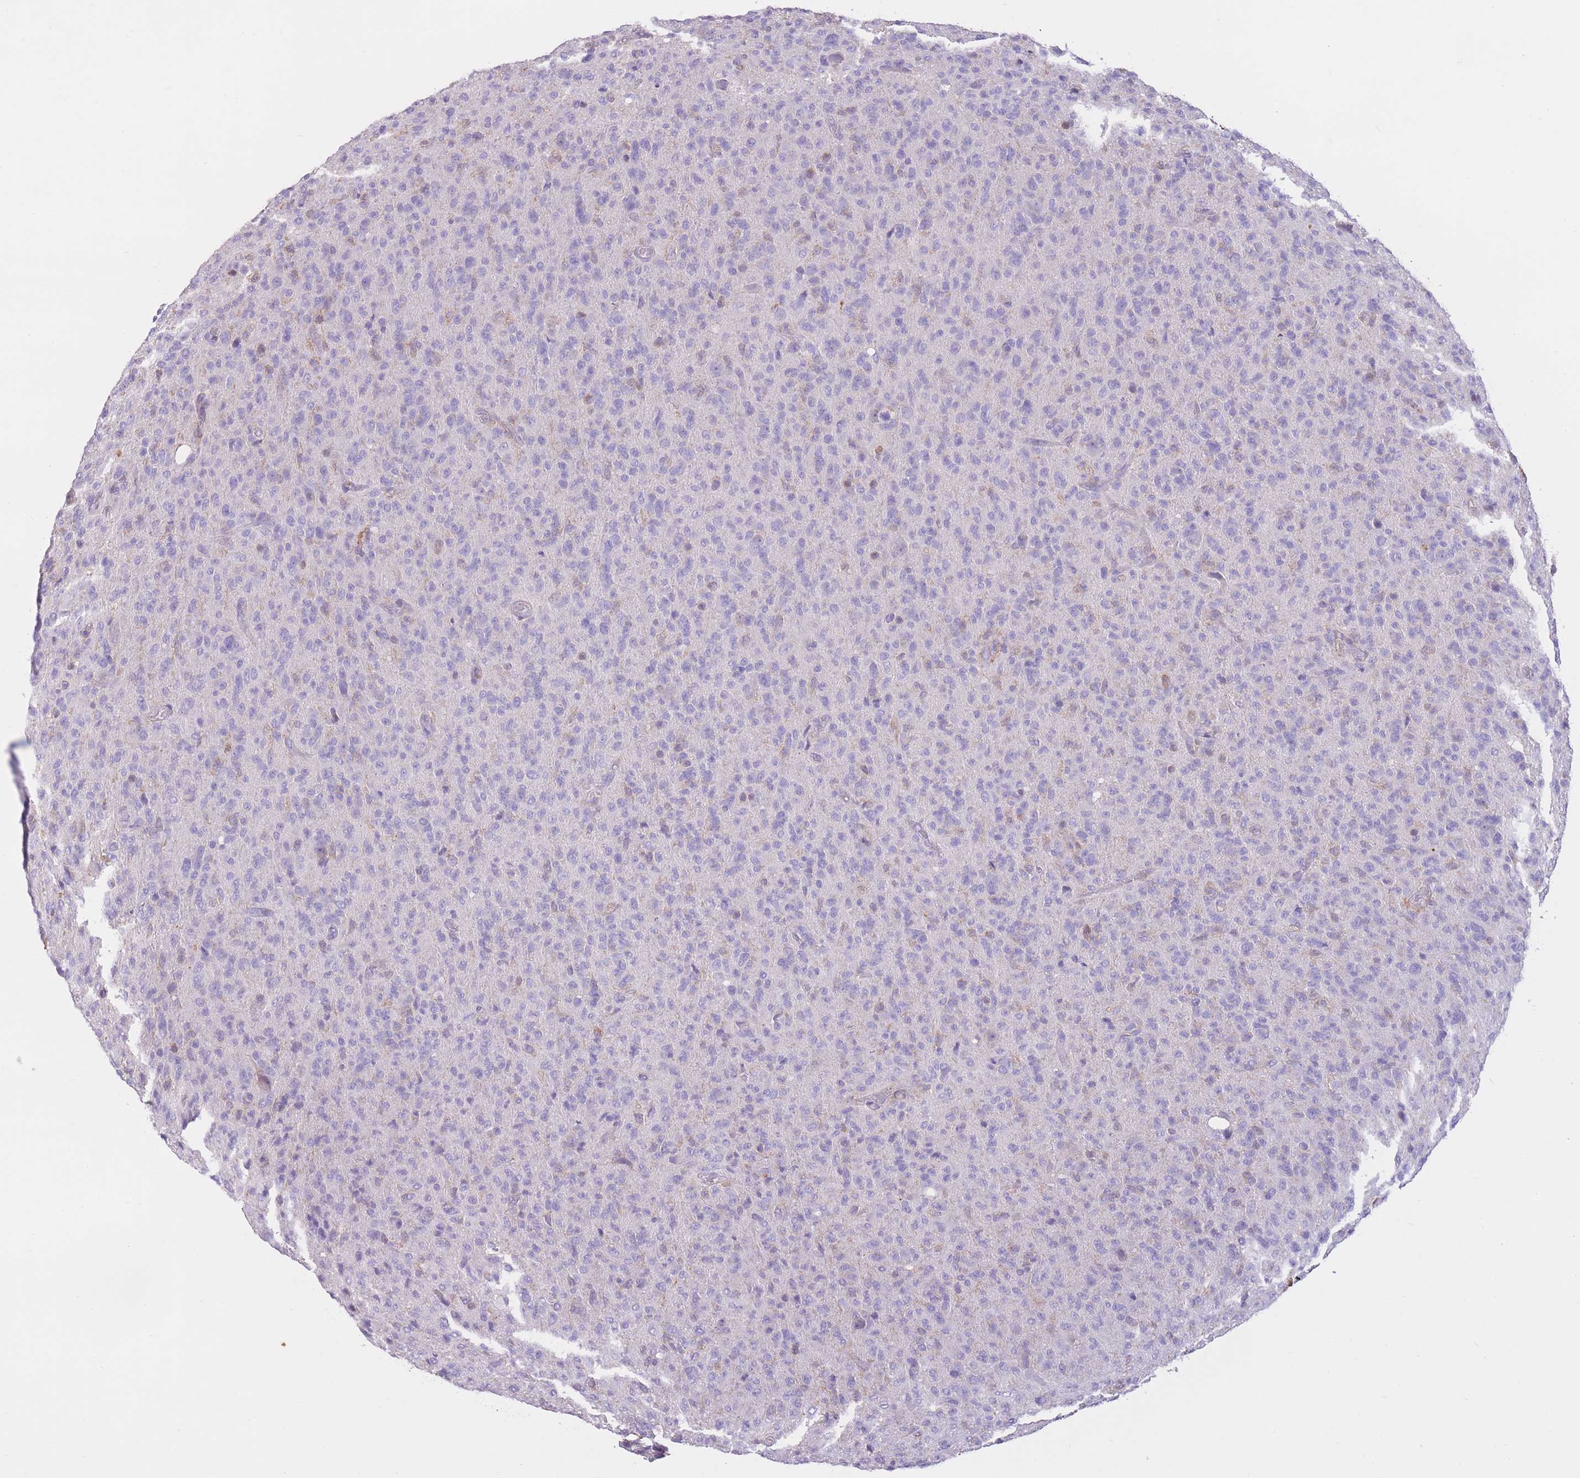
{"staining": {"intensity": "negative", "quantity": "none", "location": "none"}, "tissue": "glioma", "cell_type": "Tumor cells", "image_type": "cancer", "snomed": [{"axis": "morphology", "description": "Glioma, malignant, High grade"}, {"axis": "topography", "description": "Brain"}], "caption": "The histopathology image demonstrates no significant staining in tumor cells of malignant high-grade glioma.", "gene": "PDHA1", "patient": {"sex": "female", "age": 57}}